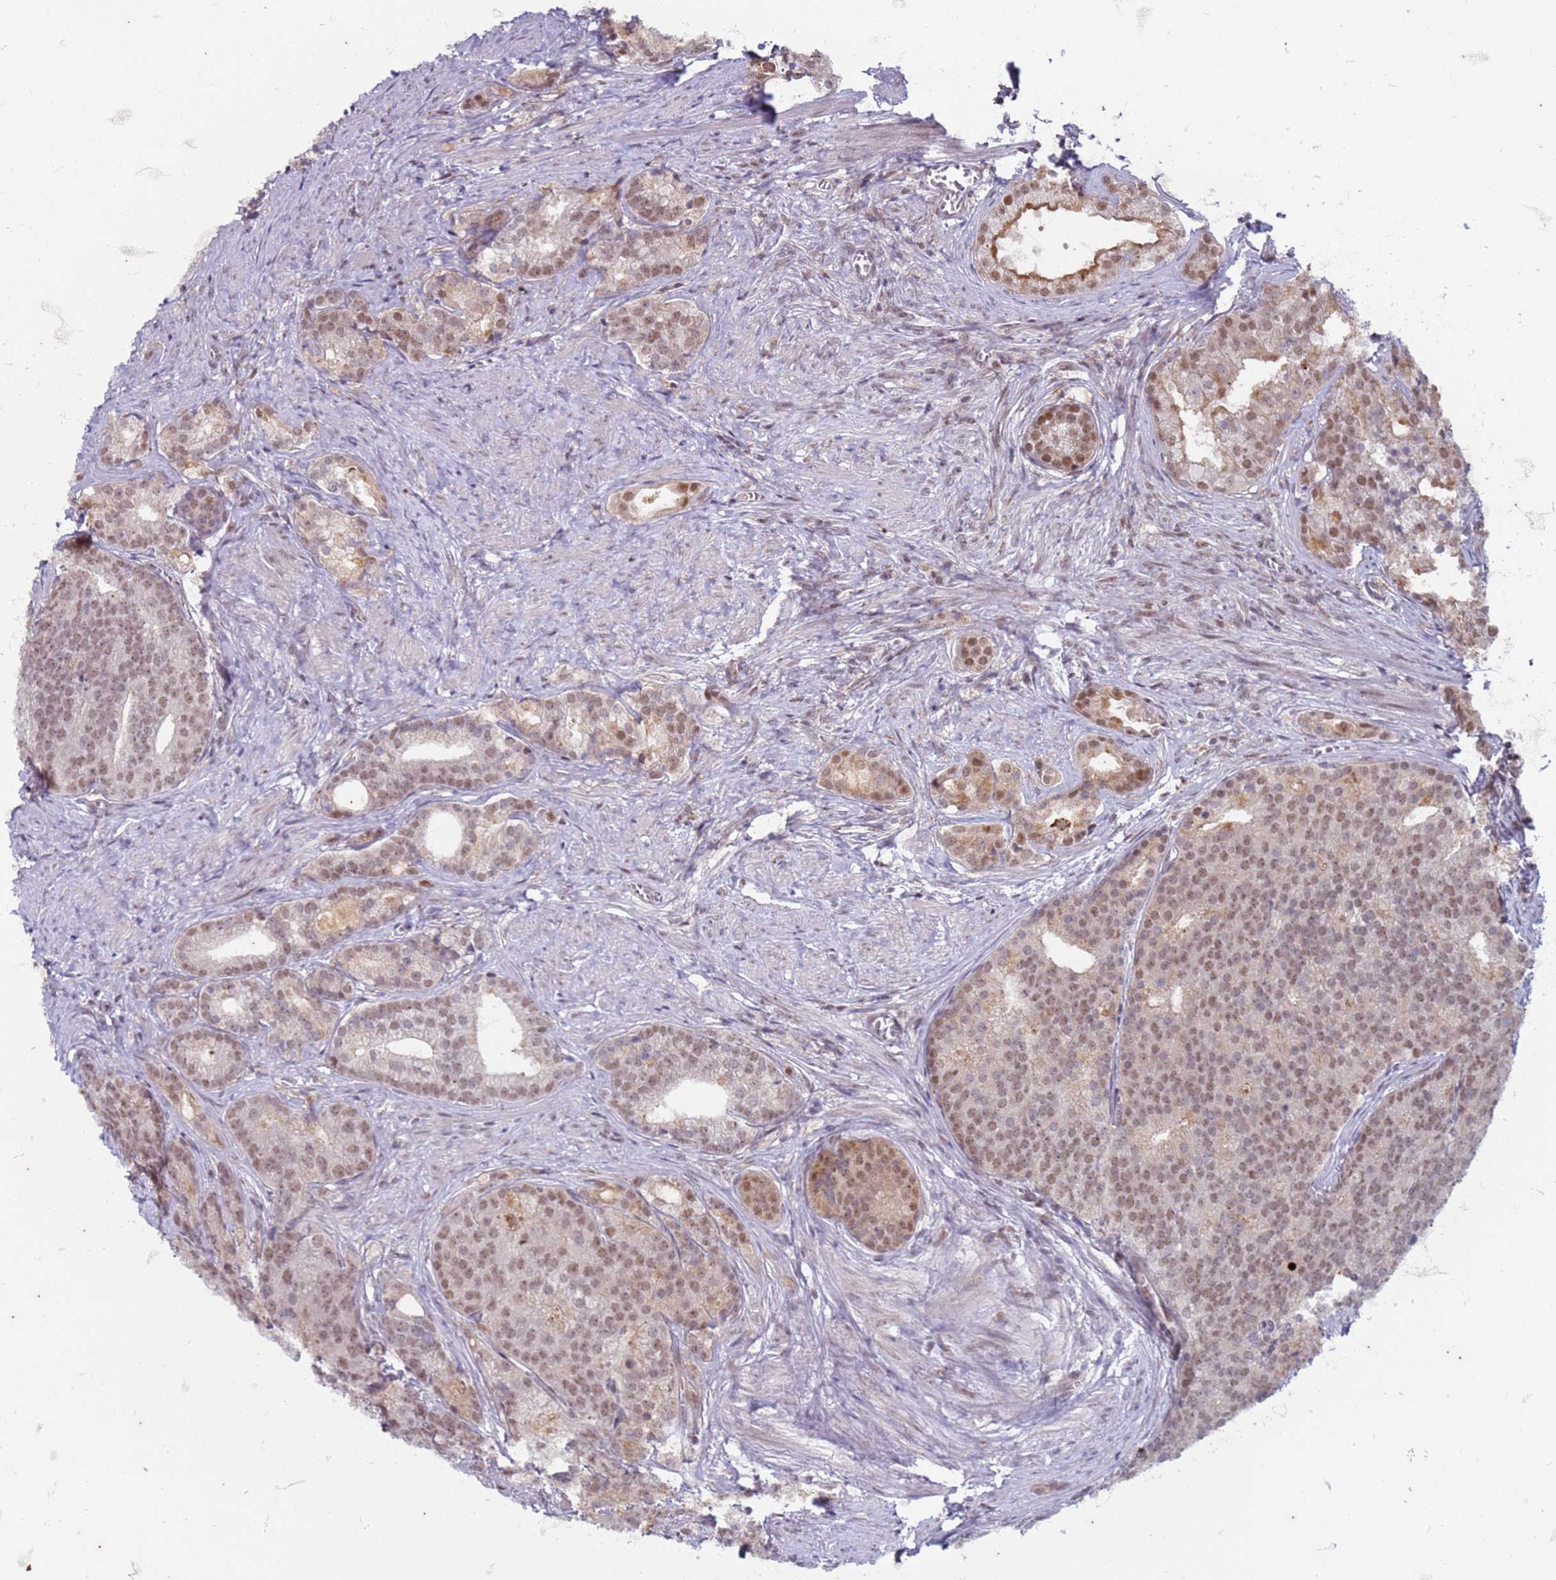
{"staining": {"intensity": "moderate", "quantity": "25%-75%", "location": "nuclear"}, "tissue": "prostate cancer", "cell_type": "Tumor cells", "image_type": "cancer", "snomed": [{"axis": "morphology", "description": "Adenocarcinoma, Low grade"}, {"axis": "topography", "description": "Prostate"}], "caption": "High-power microscopy captured an immunohistochemistry image of prostate cancer, revealing moderate nuclear expression in about 25%-75% of tumor cells.", "gene": "TRMT6", "patient": {"sex": "male", "age": 71}}